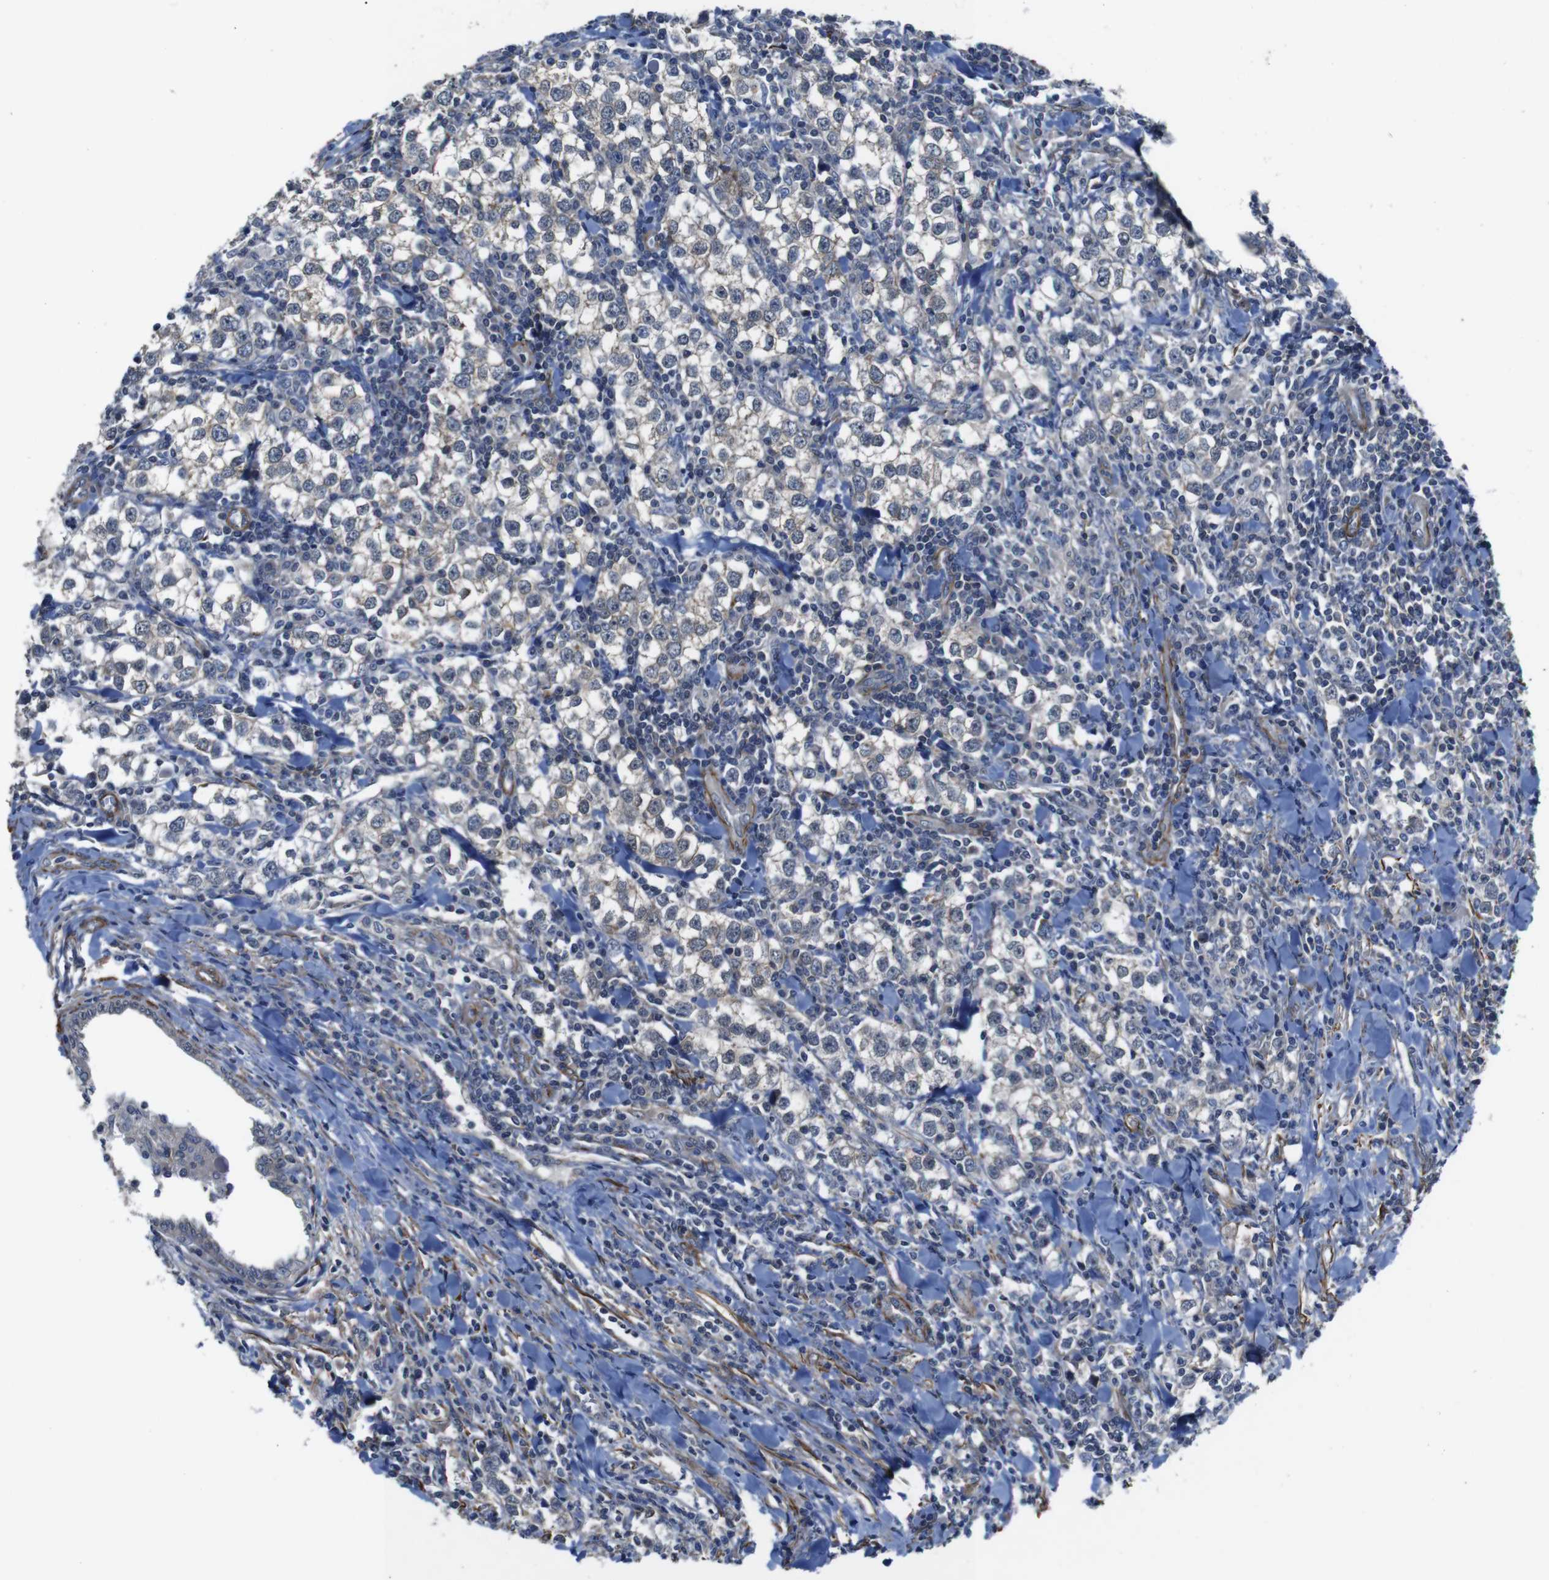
{"staining": {"intensity": "negative", "quantity": "none", "location": "none"}, "tissue": "testis cancer", "cell_type": "Tumor cells", "image_type": "cancer", "snomed": [{"axis": "morphology", "description": "Seminoma, NOS"}, {"axis": "morphology", "description": "Carcinoma, Embryonal, NOS"}, {"axis": "topography", "description": "Testis"}], "caption": "Immunohistochemical staining of human testis cancer (embryonal carcinoma) exhibits no significant staining in tumor cells.", "gene": "GGT7", "patient": {"sex": "male", "age": 36}}